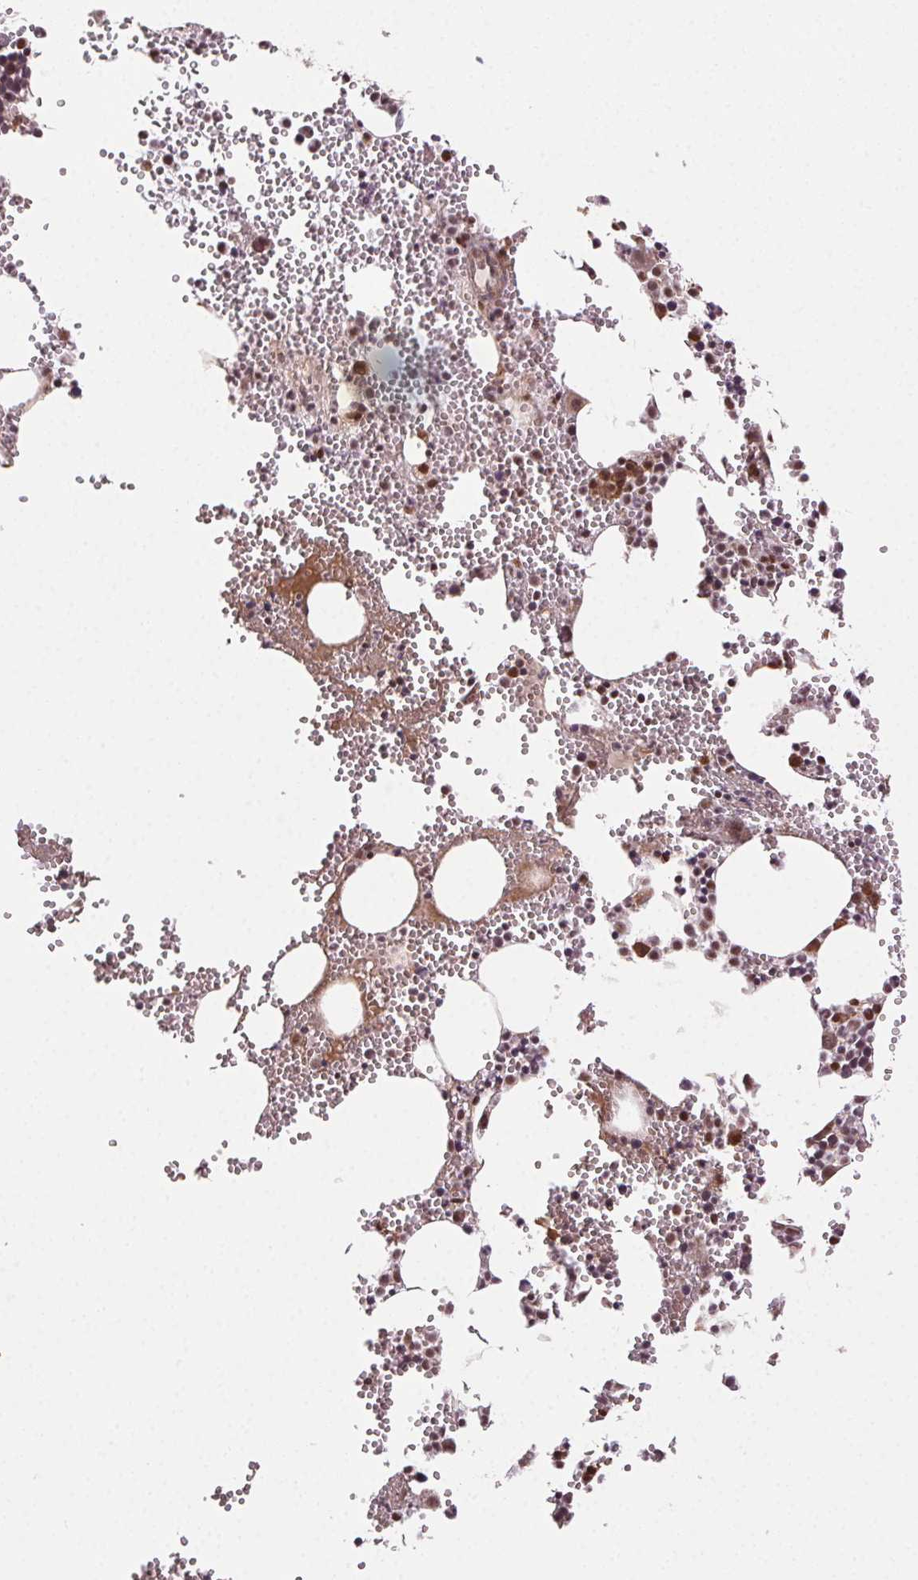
{"staining": {"intensity": "moderate", "quantity": "25%-75%", "location": "nuclear"}, "tissue": "bone marrow", "cell_type": "Hematopoietic cells", "image_type": "normal", "snomed": [{"axis": "morphology", "description": "Normal tissue, NOS"}, {"axis": "topography", "description": "Bone marrow"}], "caption": "Immunohistochemistry histopathology image of unremarkable bone marrow stained for a protein (brown), which reveals medium levels of moderate nuclear staining in about 25%-75% of hematopoietic cells.", "gene": "TREML4", "patient": {"sex": "male", "age": 89}}